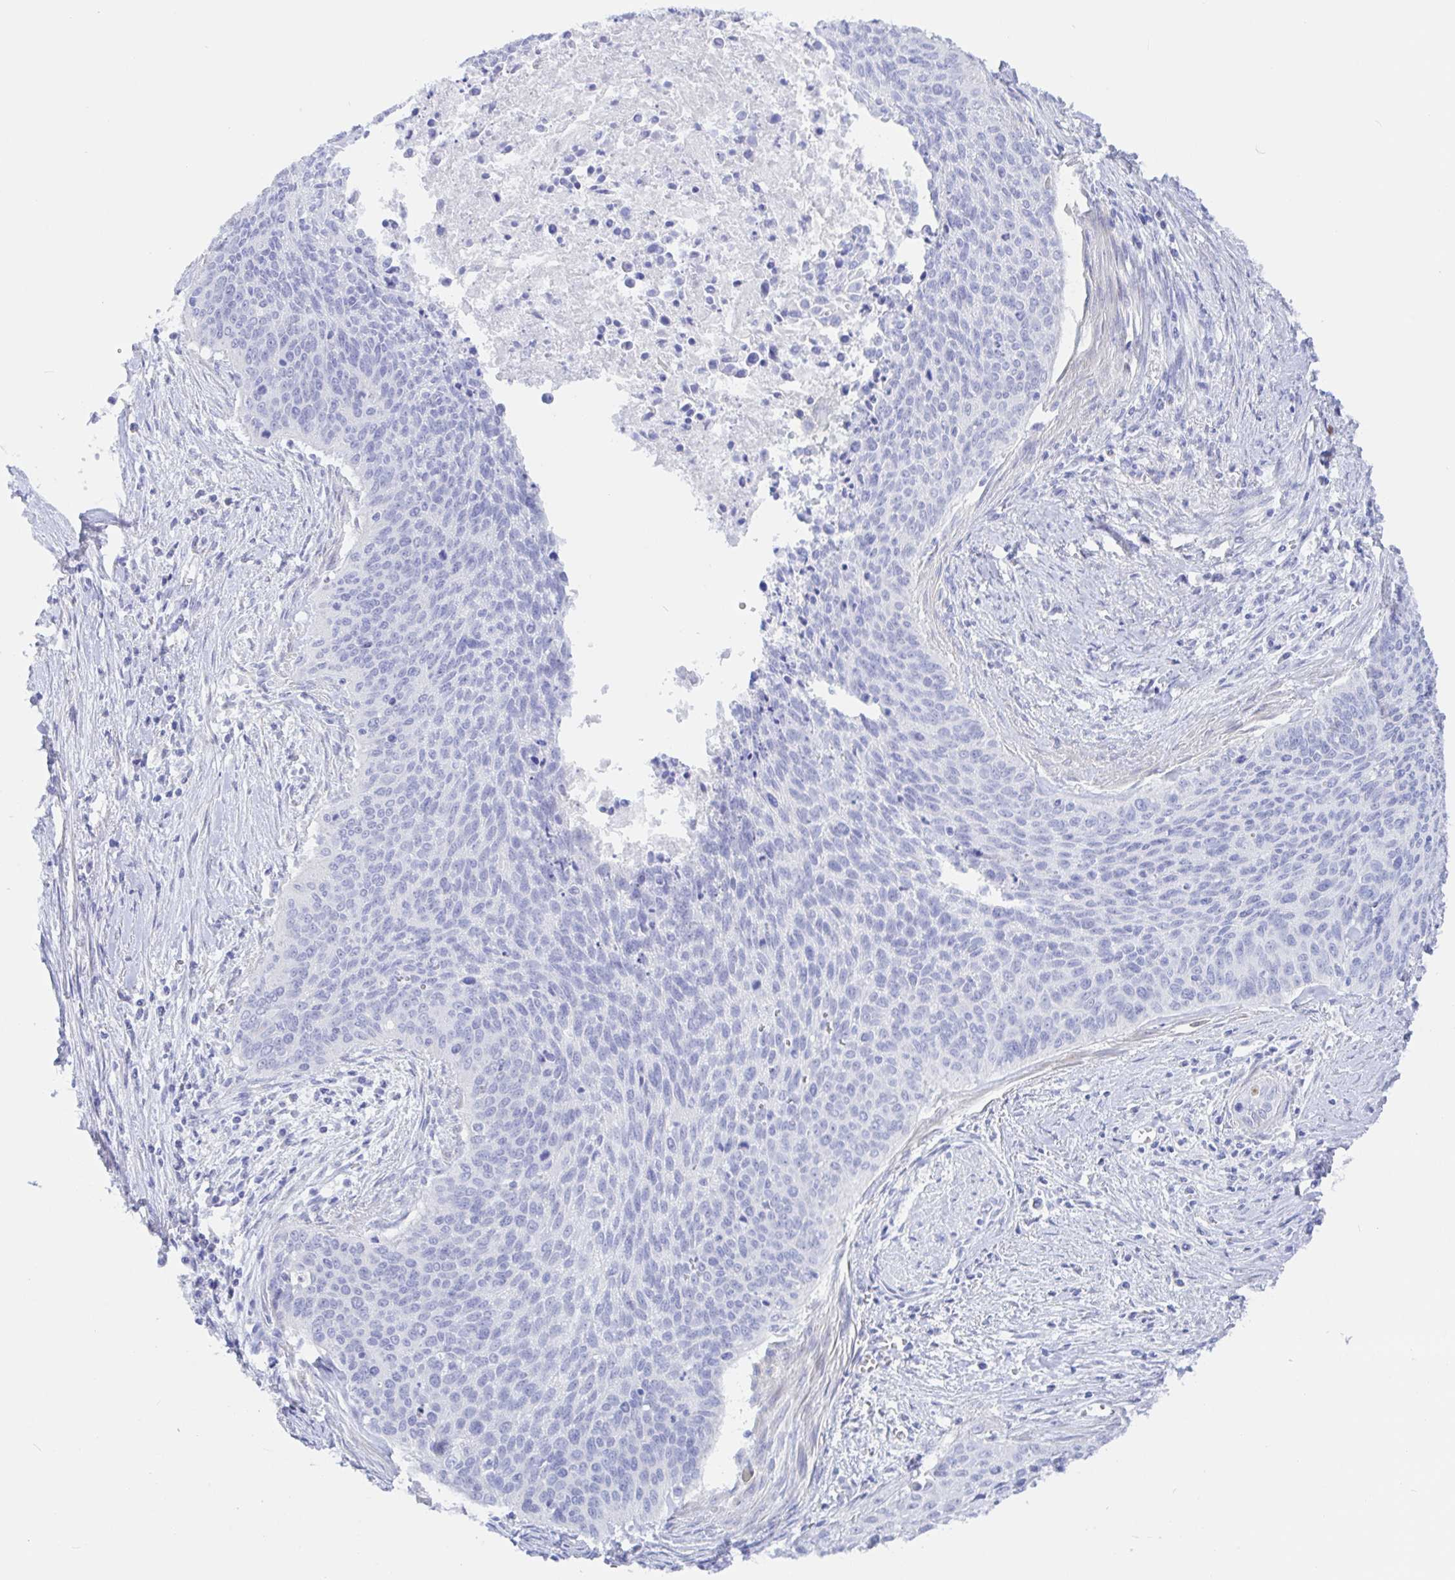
{"staining": {"intensity": "negative", "quantity": "none", "location": "none"}, "tissue": "cervical cancer", "cell_type": "Tumor cells", "image_type": "cancer", "snomed": [{"axis": "morphology", "description": "Squamous cell carcinoma, NOS"}, {"axis": "topography", "description": "Cervix"}], "caption": "Immunohistochemistry image of neoplastic tissue: human cervical cancer (squamous cell carcinoma) stained with DAB (3,3'-diaminobenzidine) shows no significant protein expression in tumor cells.", "gene": "KCNH6", "patient": {"sex": "female", "age": 55}}